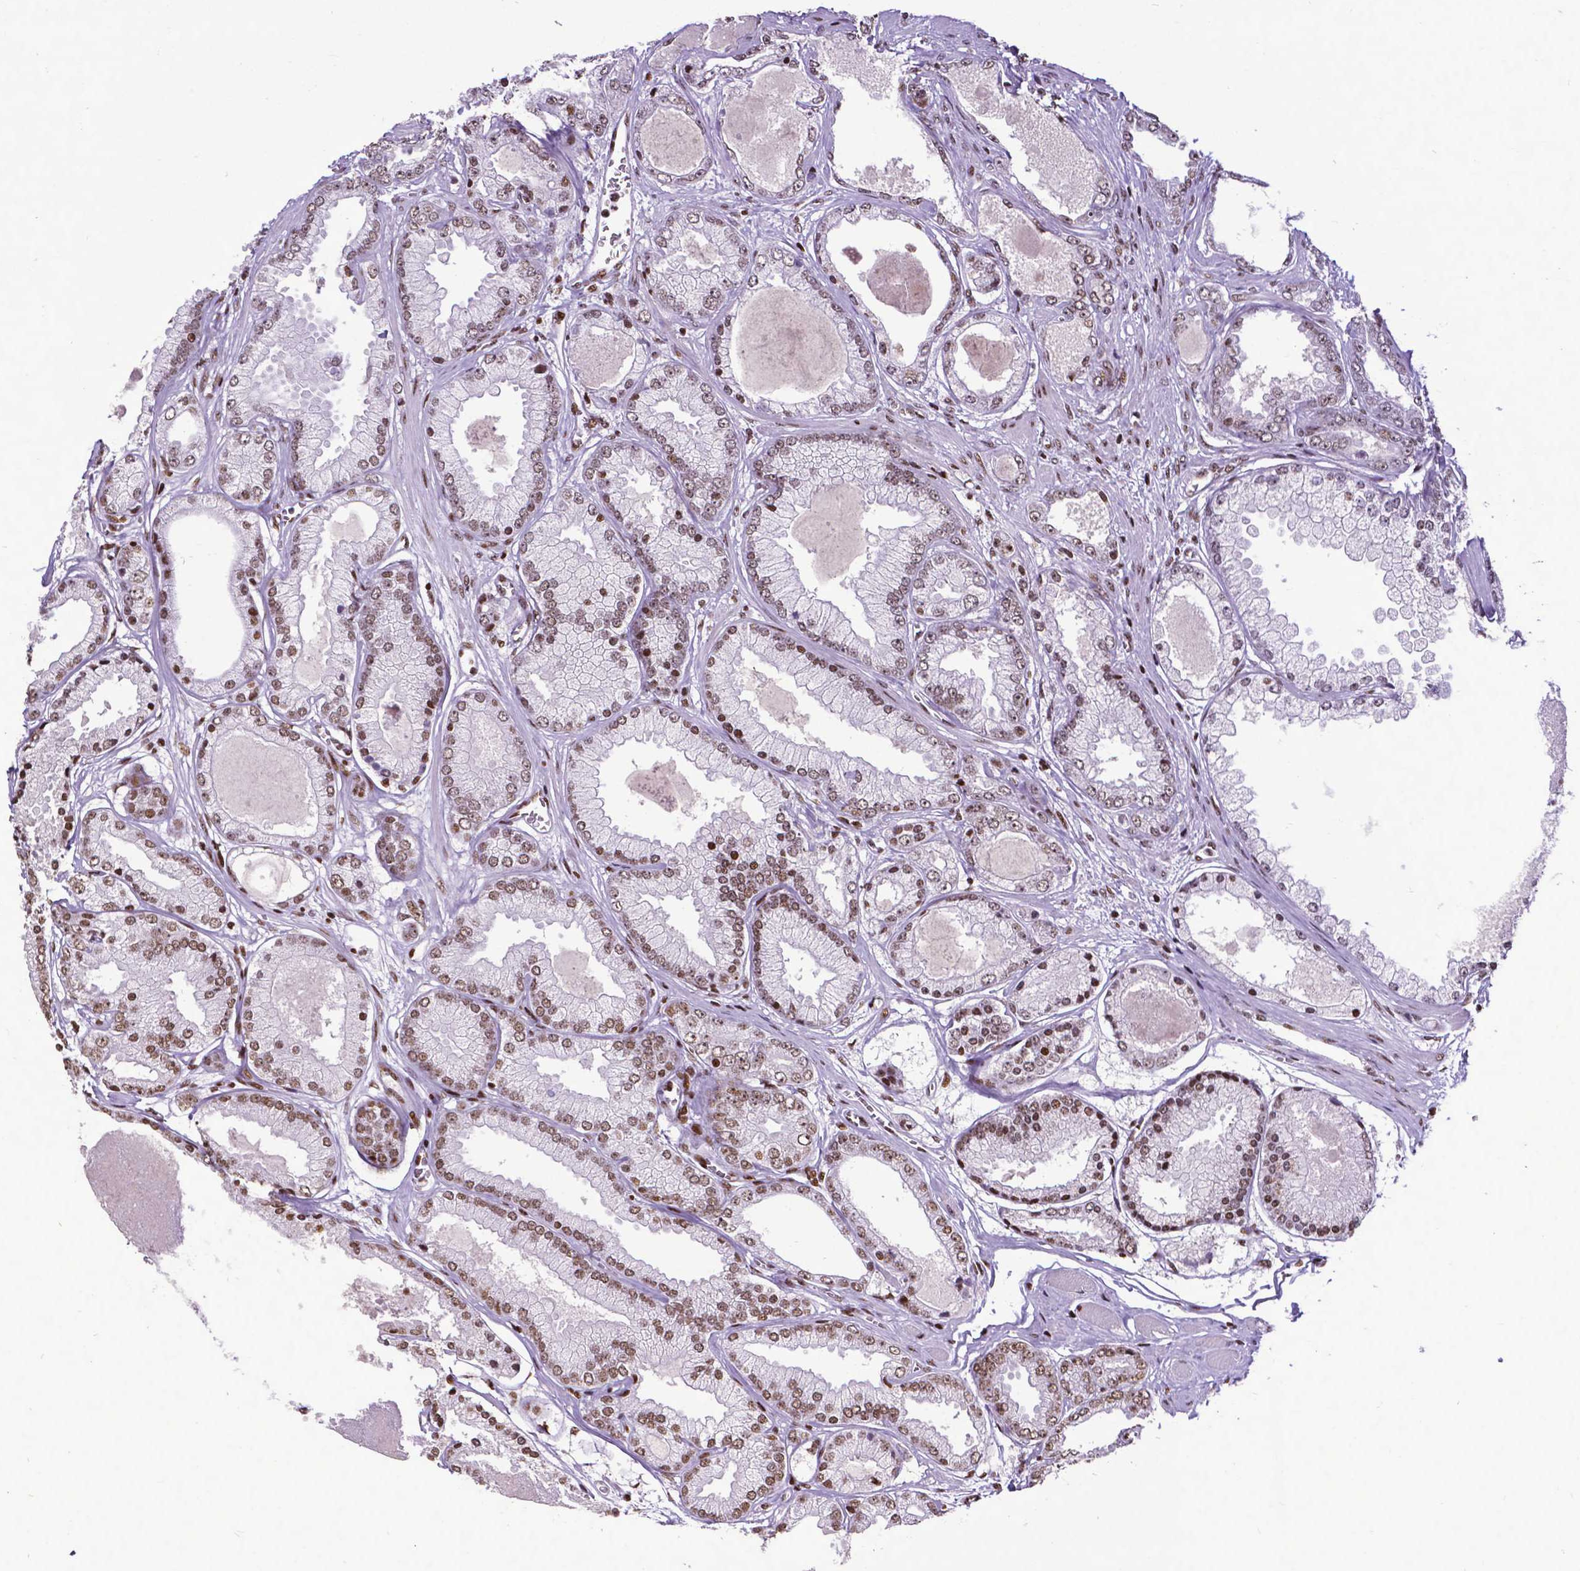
{"staining": {"intensity": "moderate", "quantity": "25%-75%", "location": "nuclear"}, "tissue": "prostate cancer", "cell_type": "Tumor cells", "image_type": "cancer", "snomed": [{"axis": "morphology", "description": "Adenocarcinoma, High grade"}, {"axis": "topography", "description": "Prostate"}], "caption": "IHC image of neoplastic tissue: prostate high-grade adenocarcinoma stained using IHC shows medium levels of moderate protein expression localized specifically in the nuclear of tumor cells, appearing as a nuclear brown color.", "gene": "CTCF", "patient": {"sex": "male", "age": 67}}